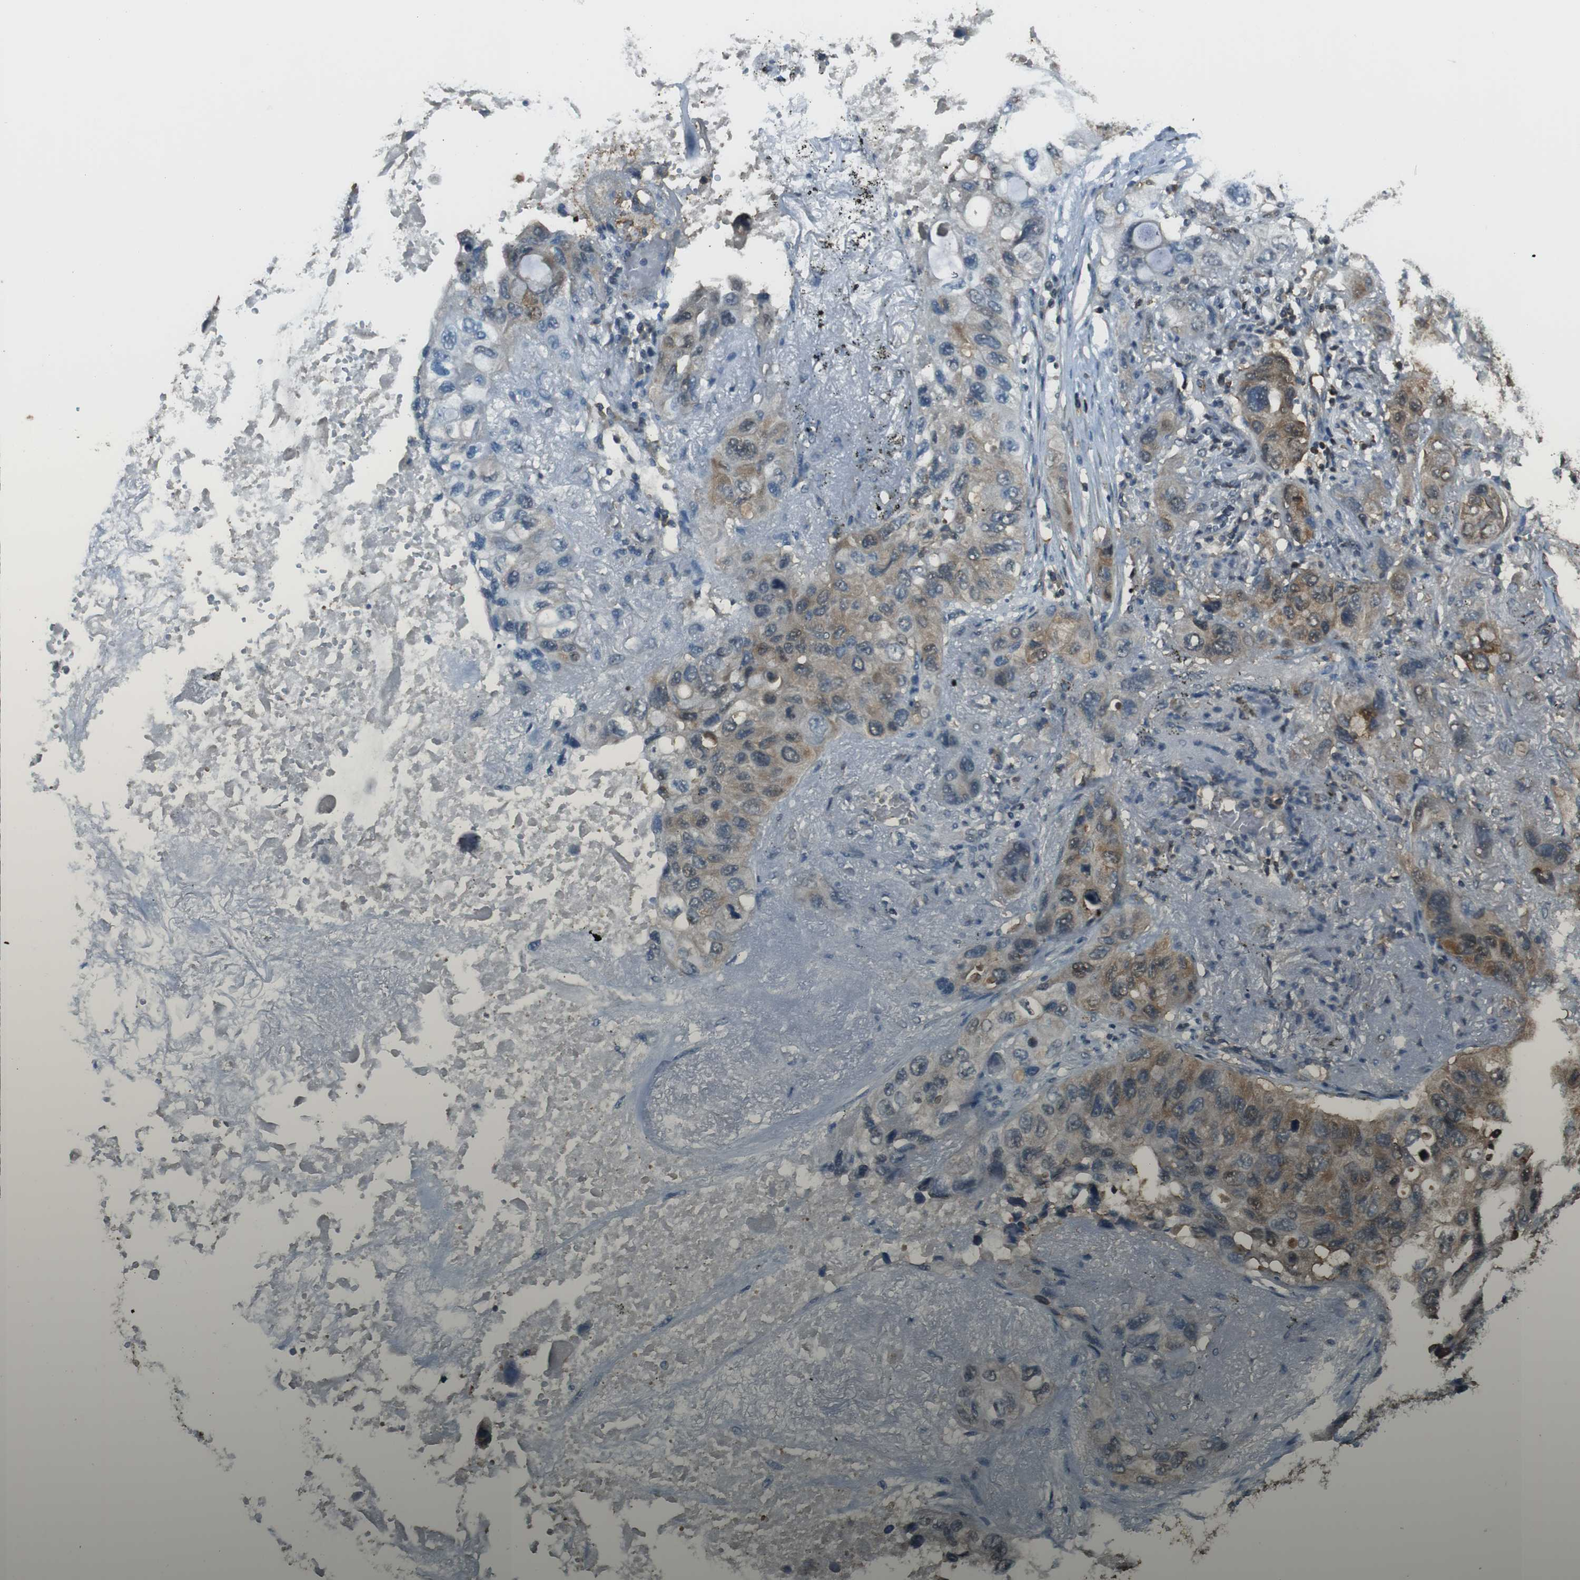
{"staining": {"intensity": "weak", "quantity": ">75%", "location": "cytoplasmic/membranous,nuclear"}, "tissue": "lung cancer", "cell_type": "Tumor cells", "image_type": "cancer", "snomed": [{"axis": "morphology", "description": "Squamous cell carcinoma, NOS"}, {"axis": "topography", "description": "Lung"}], "caption": "Protein analysis of squamous cell carcinoma (lung) tissue shows weak cytoplasmic/membranous and nuclear expression in approximately >75% of tumor cells. (Brightfield microscopy of DAB IHC at high magnification).", "gene": "TWSG1", "patient": {"sex": "female", "age": 73}}